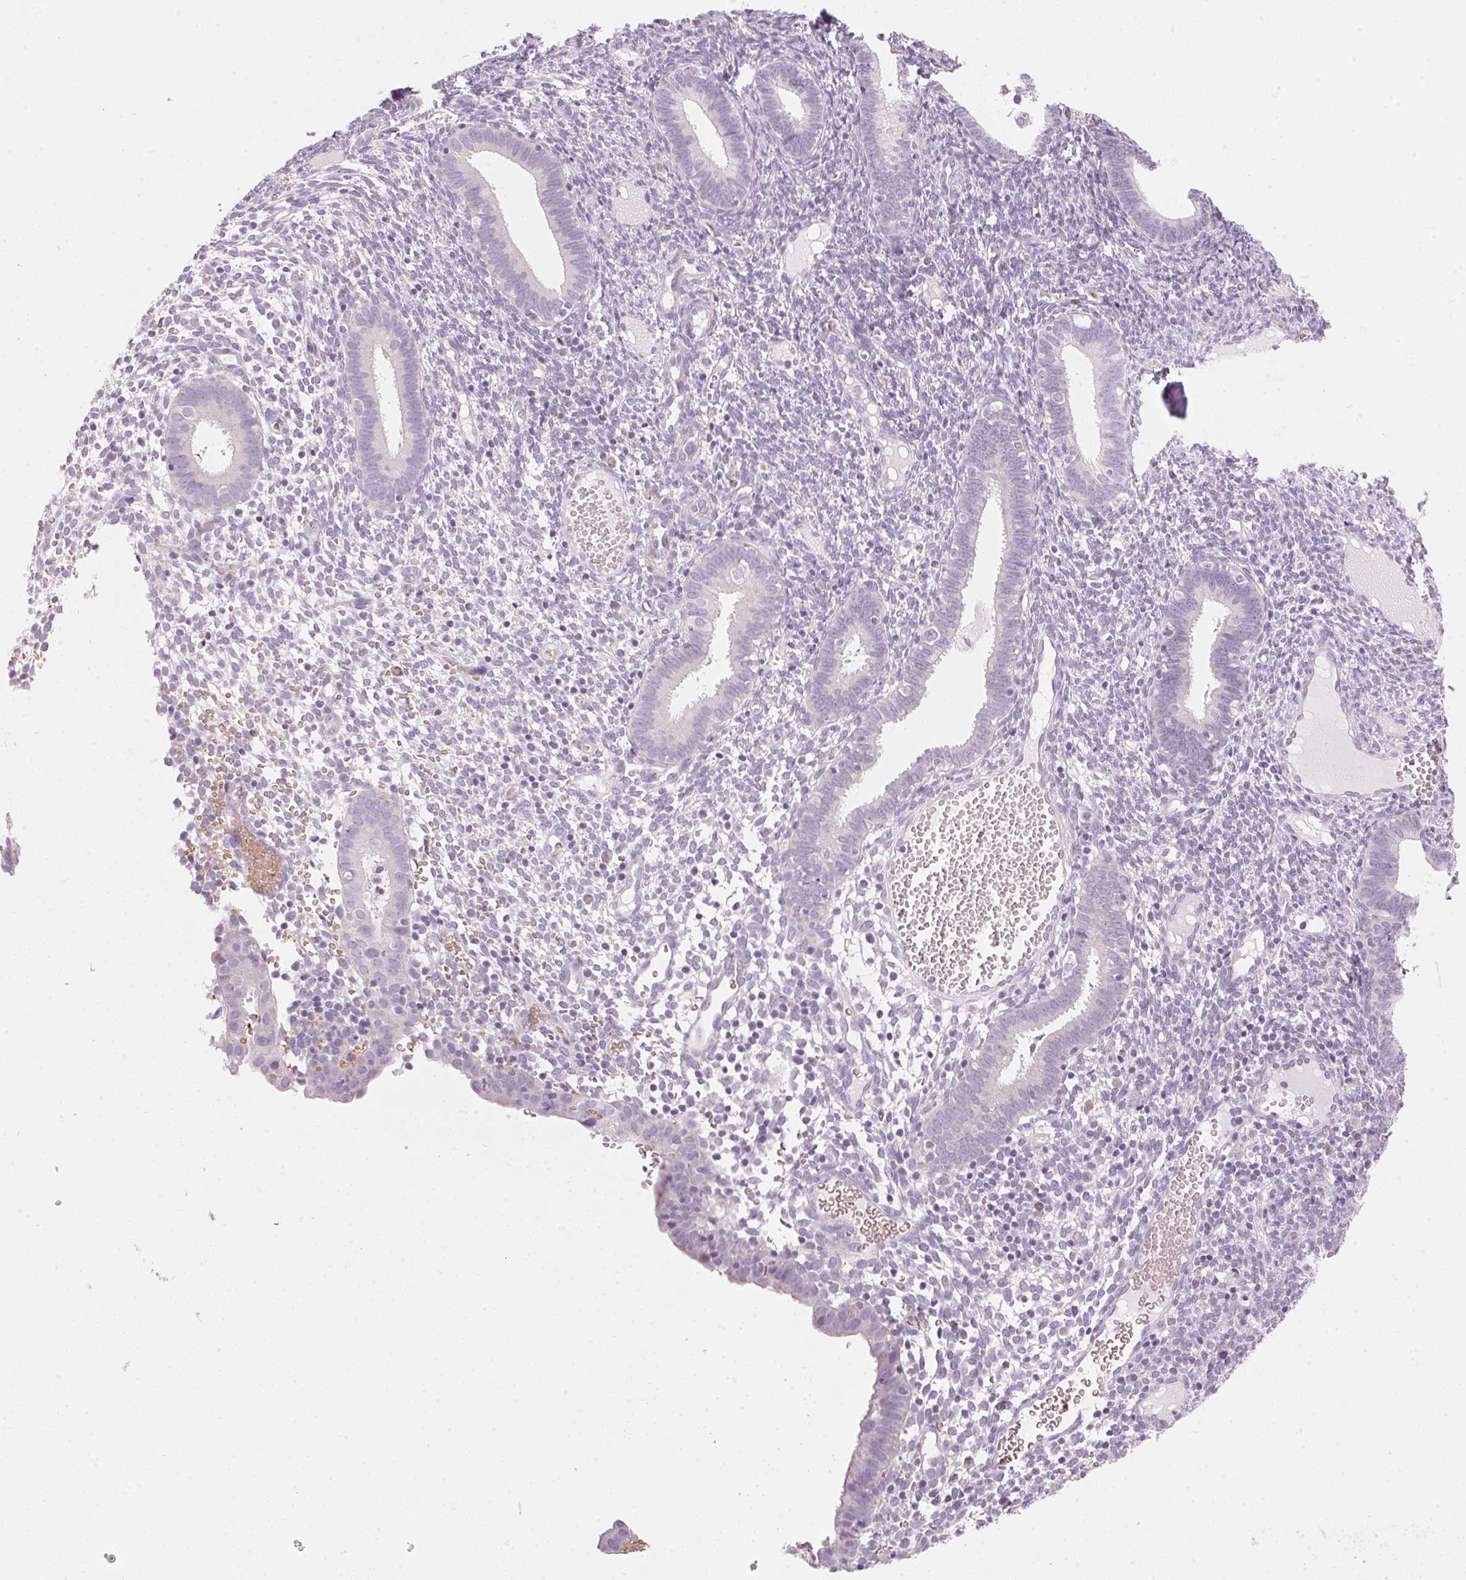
{"staining": {"intensity": "negative", "quantity": "none", "location": "none"}, "tissue": "endometrium", "cell_type": "Cells in endometrial stroma", "image_type": "normal", "snomed": [{"axis": "morphology", "description": "Normal tissue, NOS"}, {"axis": "topography", "description": "Endometrium"}], "caption": "IHC of benign endometrium exhibits no positivity in cells in endometrial stroma. The staining is performed using DAB (3,3'-diaminobenzidine) brown chromogen with nuclei counter-stained in using hematoxylin.", "gene": "HOXB13", "patient": {"sex": "female", "age": 41}}